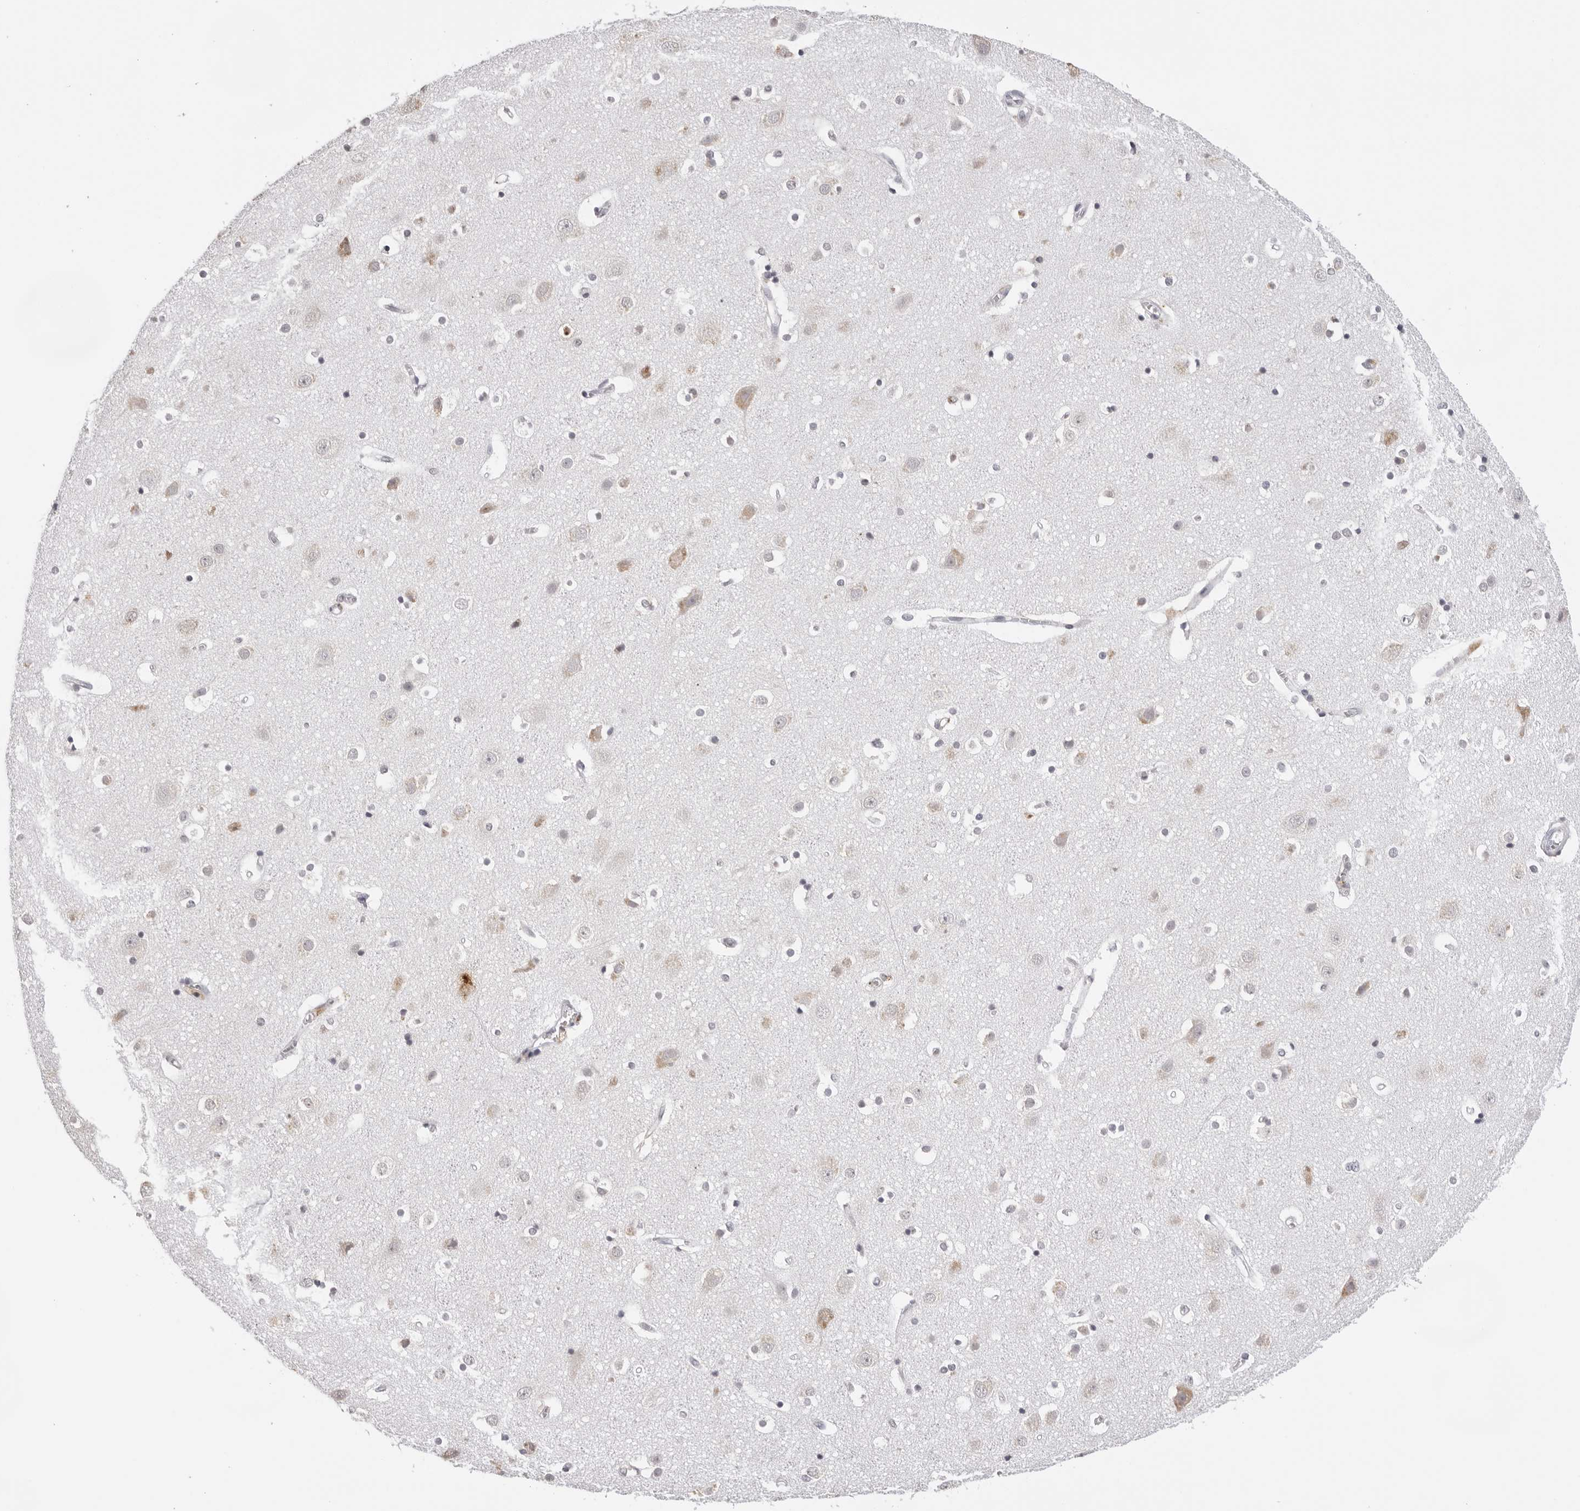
{"staining": {"intensity": "negative", "quantity": "none", "location": "none"}, "tissue": "cerebral cortex", "cell_type": "Endothelial cells", "image_type": "normal", "snomed": [{"axis": "morphology", "description": "Normal tissue, NOS"}, {"axis": "topography", "description": "Cerebral cortex"}], "caption": "DAB immunohistochemical staining of unremarkable cerebral cortex shows no significant expression in endothelial cells. (DAB immunohistochemistry (IHC) with hematoxylin counter stain).", "gene": "IL17RA", "patient": {"sex": "male", "age": 54}}